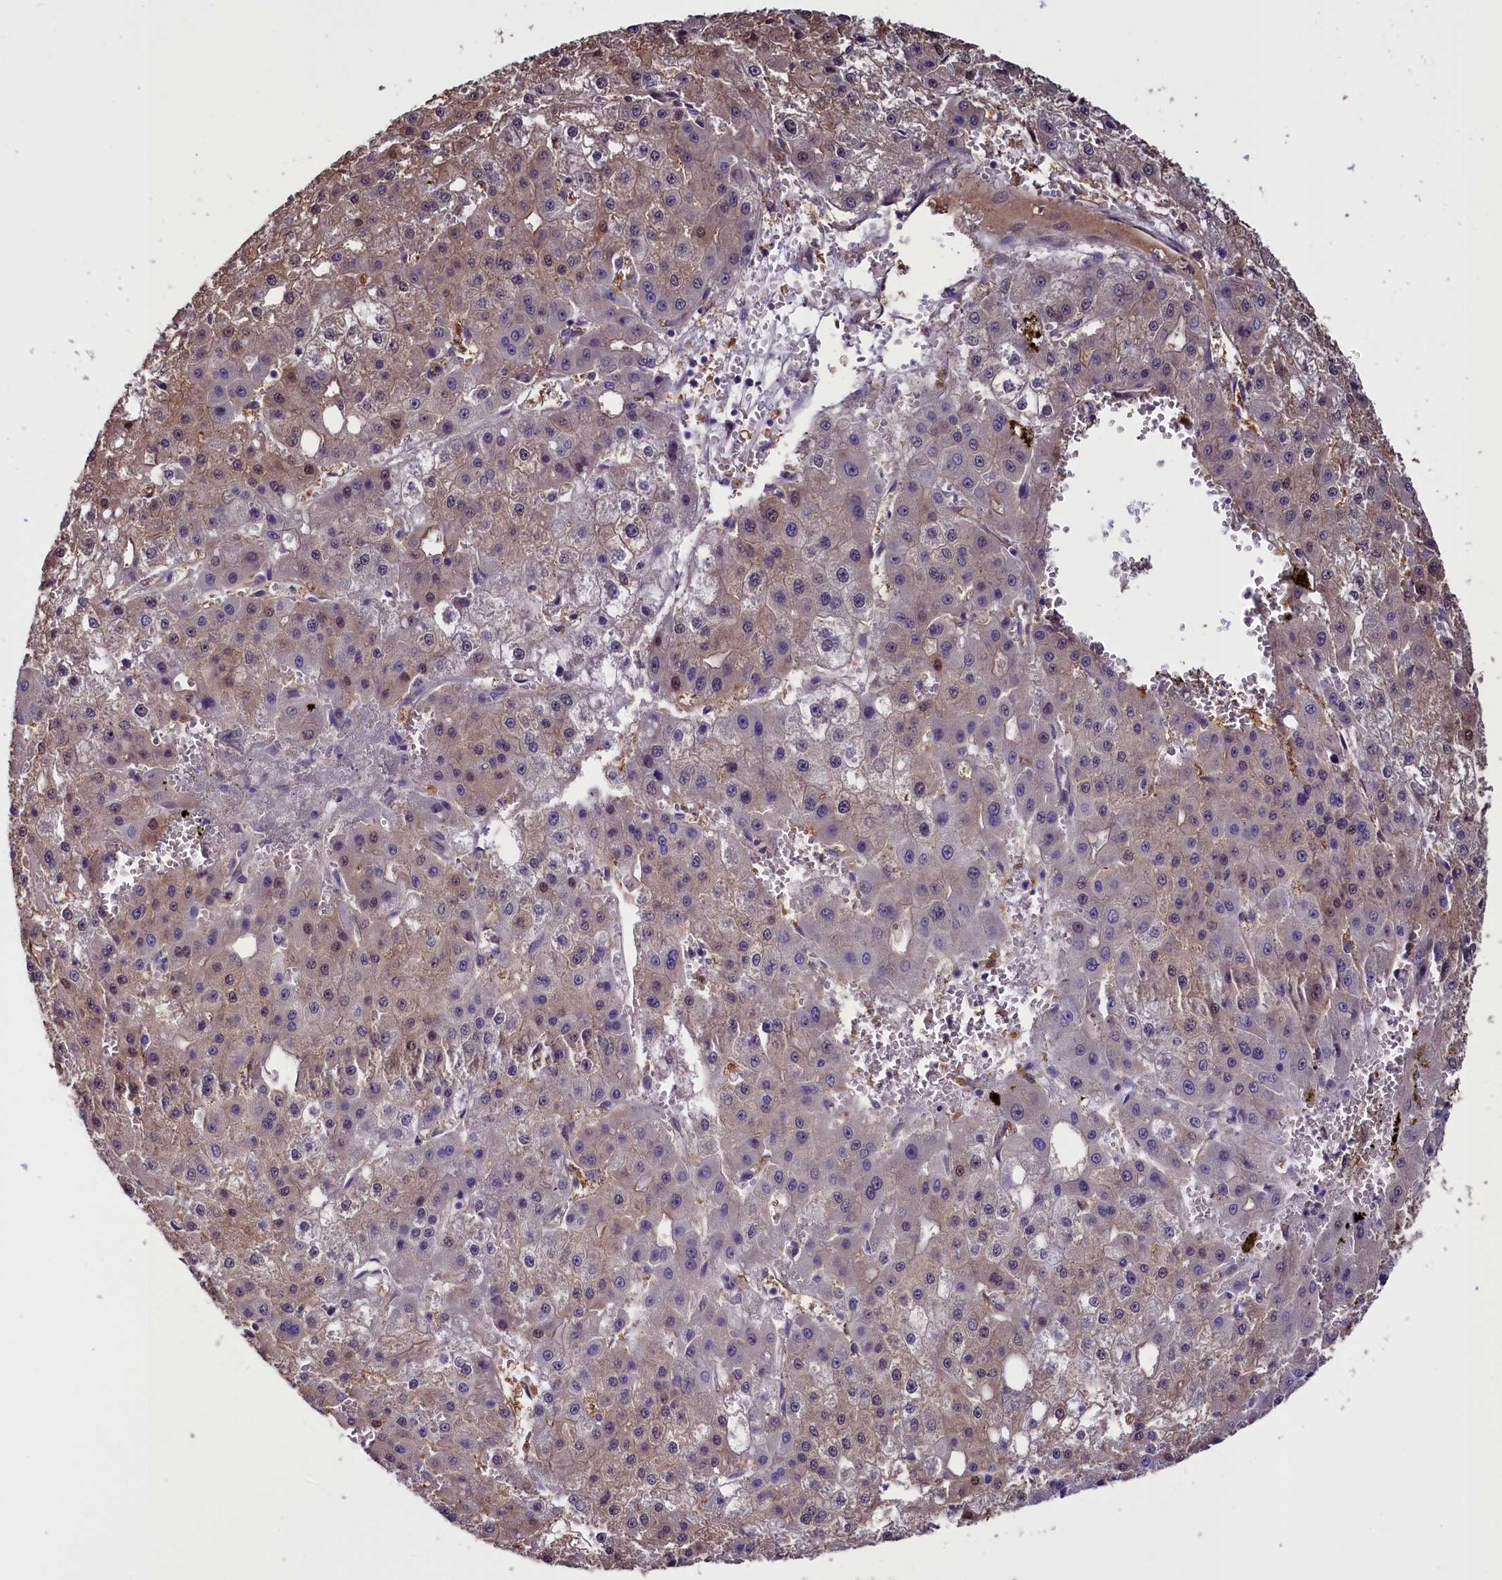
{"staining": {"intensity": "weak", "quantity": "25%-75%", "location": "cytoplasmic/membranous,nuclear"}, "tissue": "liver cancer", "cell_type": "Tumor cells", "image_type": "cancer", "snomed": [{"axis": "morphology", "description": "Carcinoma, Hepatocellular, NOS"}, {"axis": "topography", "description": "Liver"}], "caption": "High-power microscopy captured an immunohistochemistry histopathology image of liver cancer (hepatocellular carcinoma), revealing weak cytoplasmic/membranous and nuclear staining in about 25%-75% of tumor cells.", "gene": "PDILT", "patient": {"sex": "male", "age": 47}}